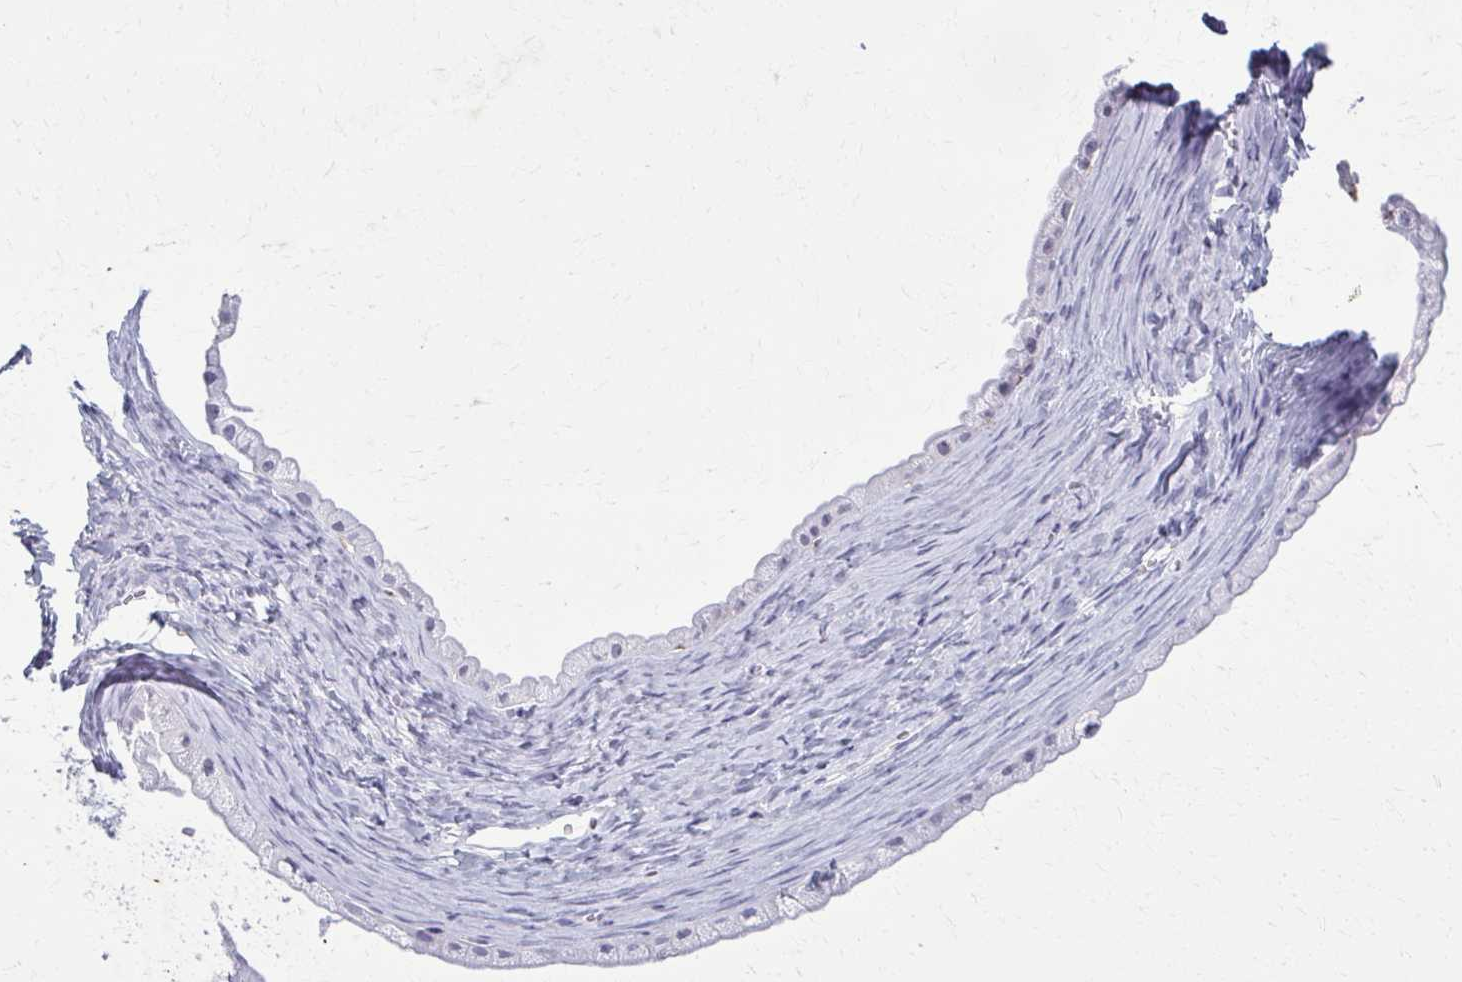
{"staining": {"intensity": "negative", "quantity": "none", "location": "none"}, "tissue": "ovarian cancer", "cell_type": "Tumor cells", "image_type": "cancer", "snomed": [{"axis": "morphology", "description": "Cystadenocarcinoma, mucinous, NOS"}, {"axis": "topography", "description": "Ovary"}], "caption": "Mucinous cystadenocarcinoma (ovarian) was stained to show a protein in brown. There is no significant positivity in tumor cells.", "gene": "CARD9", "patient": {"sex": "female", "age": 61}}